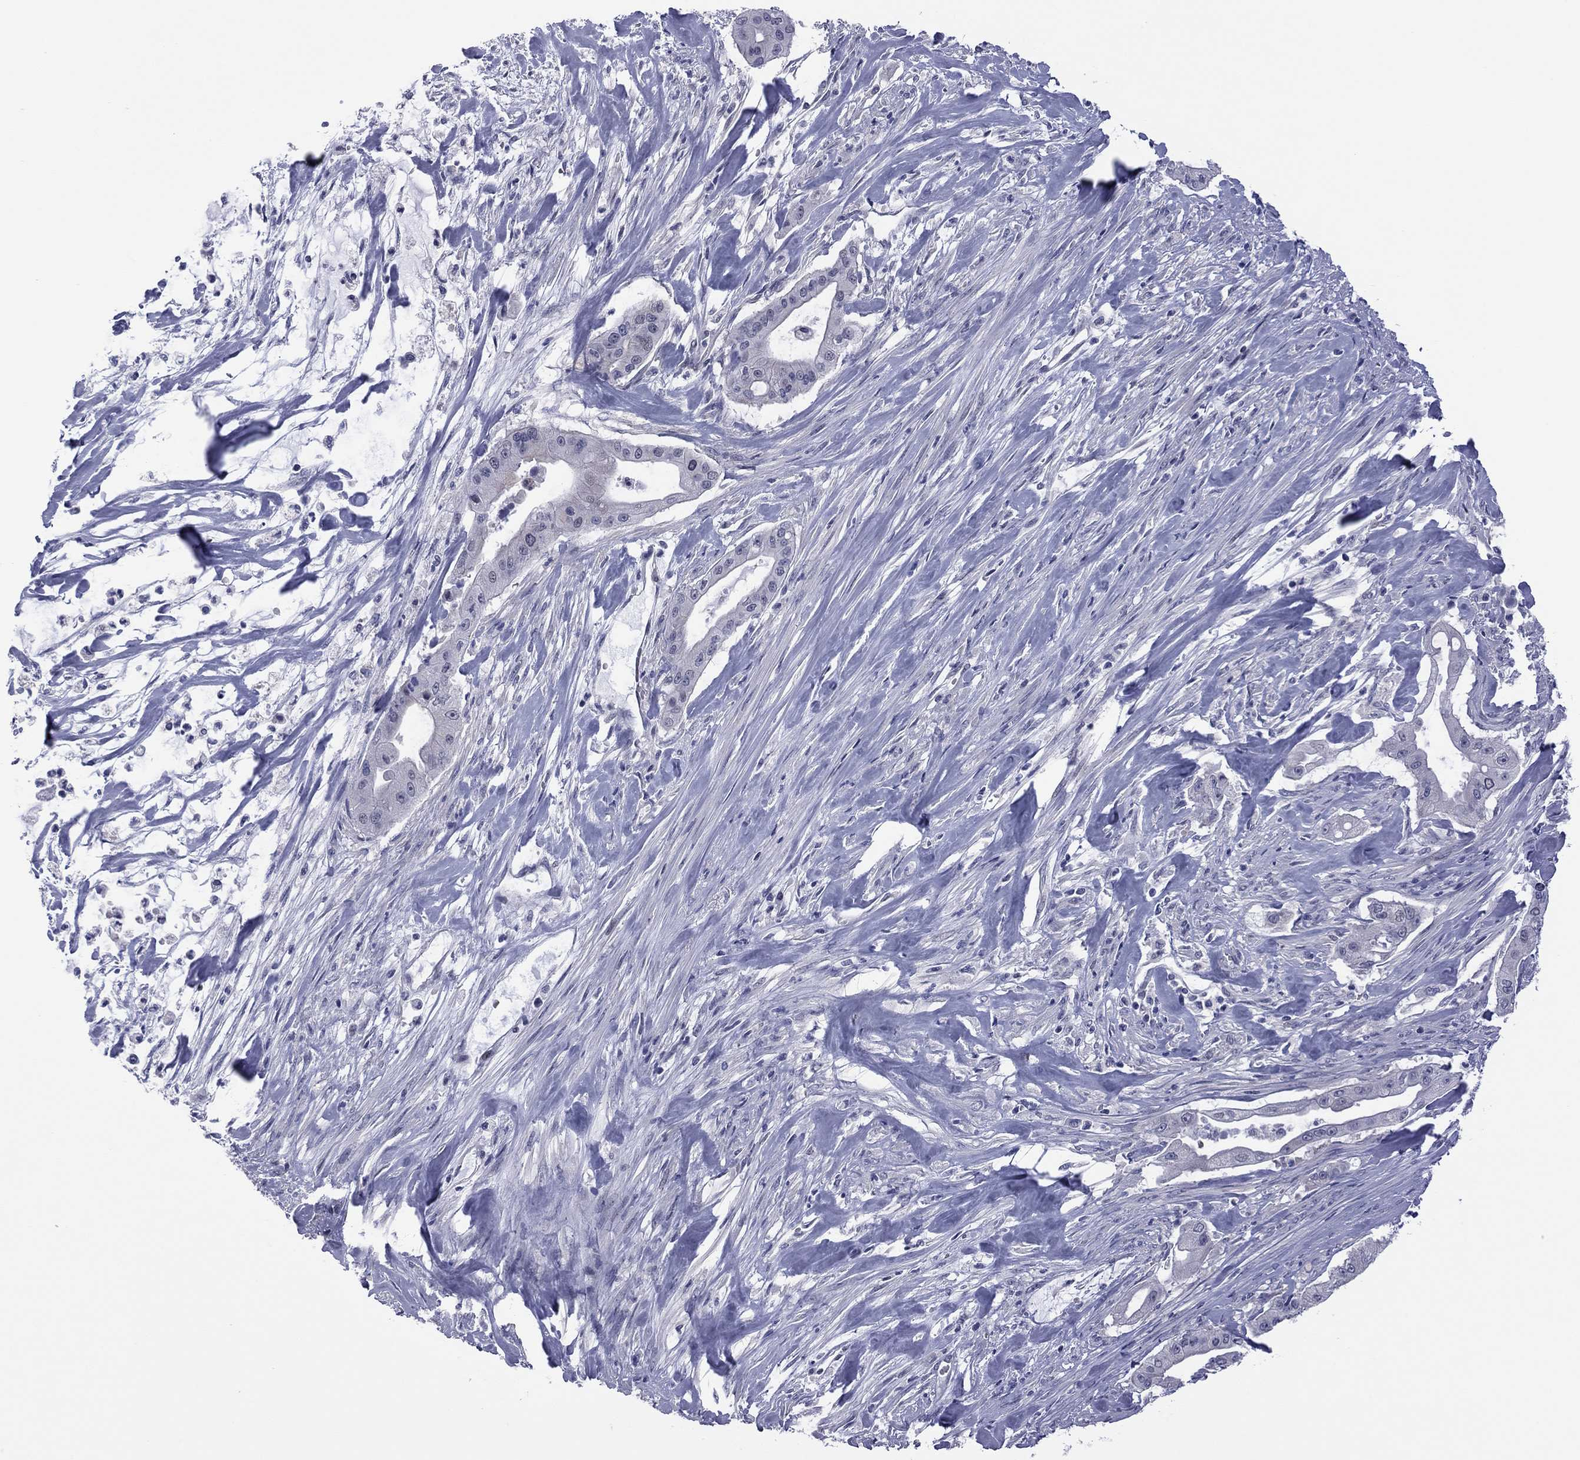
{"staining": {"intensity": "negative", "quantity": "none", "location": "none"}, "tissue": "pancreatic cancer", "cell_type": "Tumor cells", "image_type": "cancer", "snomed": [{"axis": "morphology", "description": "Normal tissue, NOS"}, {"axis": "morphology", "description": "Inflammation, NOS"}, {"axis": "morphology", "description": "Adenocarcinoma, NOS"}, {"axis": "topography", "description": "Pancreas"}], "caption": "This is an IHC photomicrograph of adenocarcinoma (pancreatic). There is no expression in tumor cells.", "gene": "POU5F2", "patient": {"sex": "male", "age": 57}}